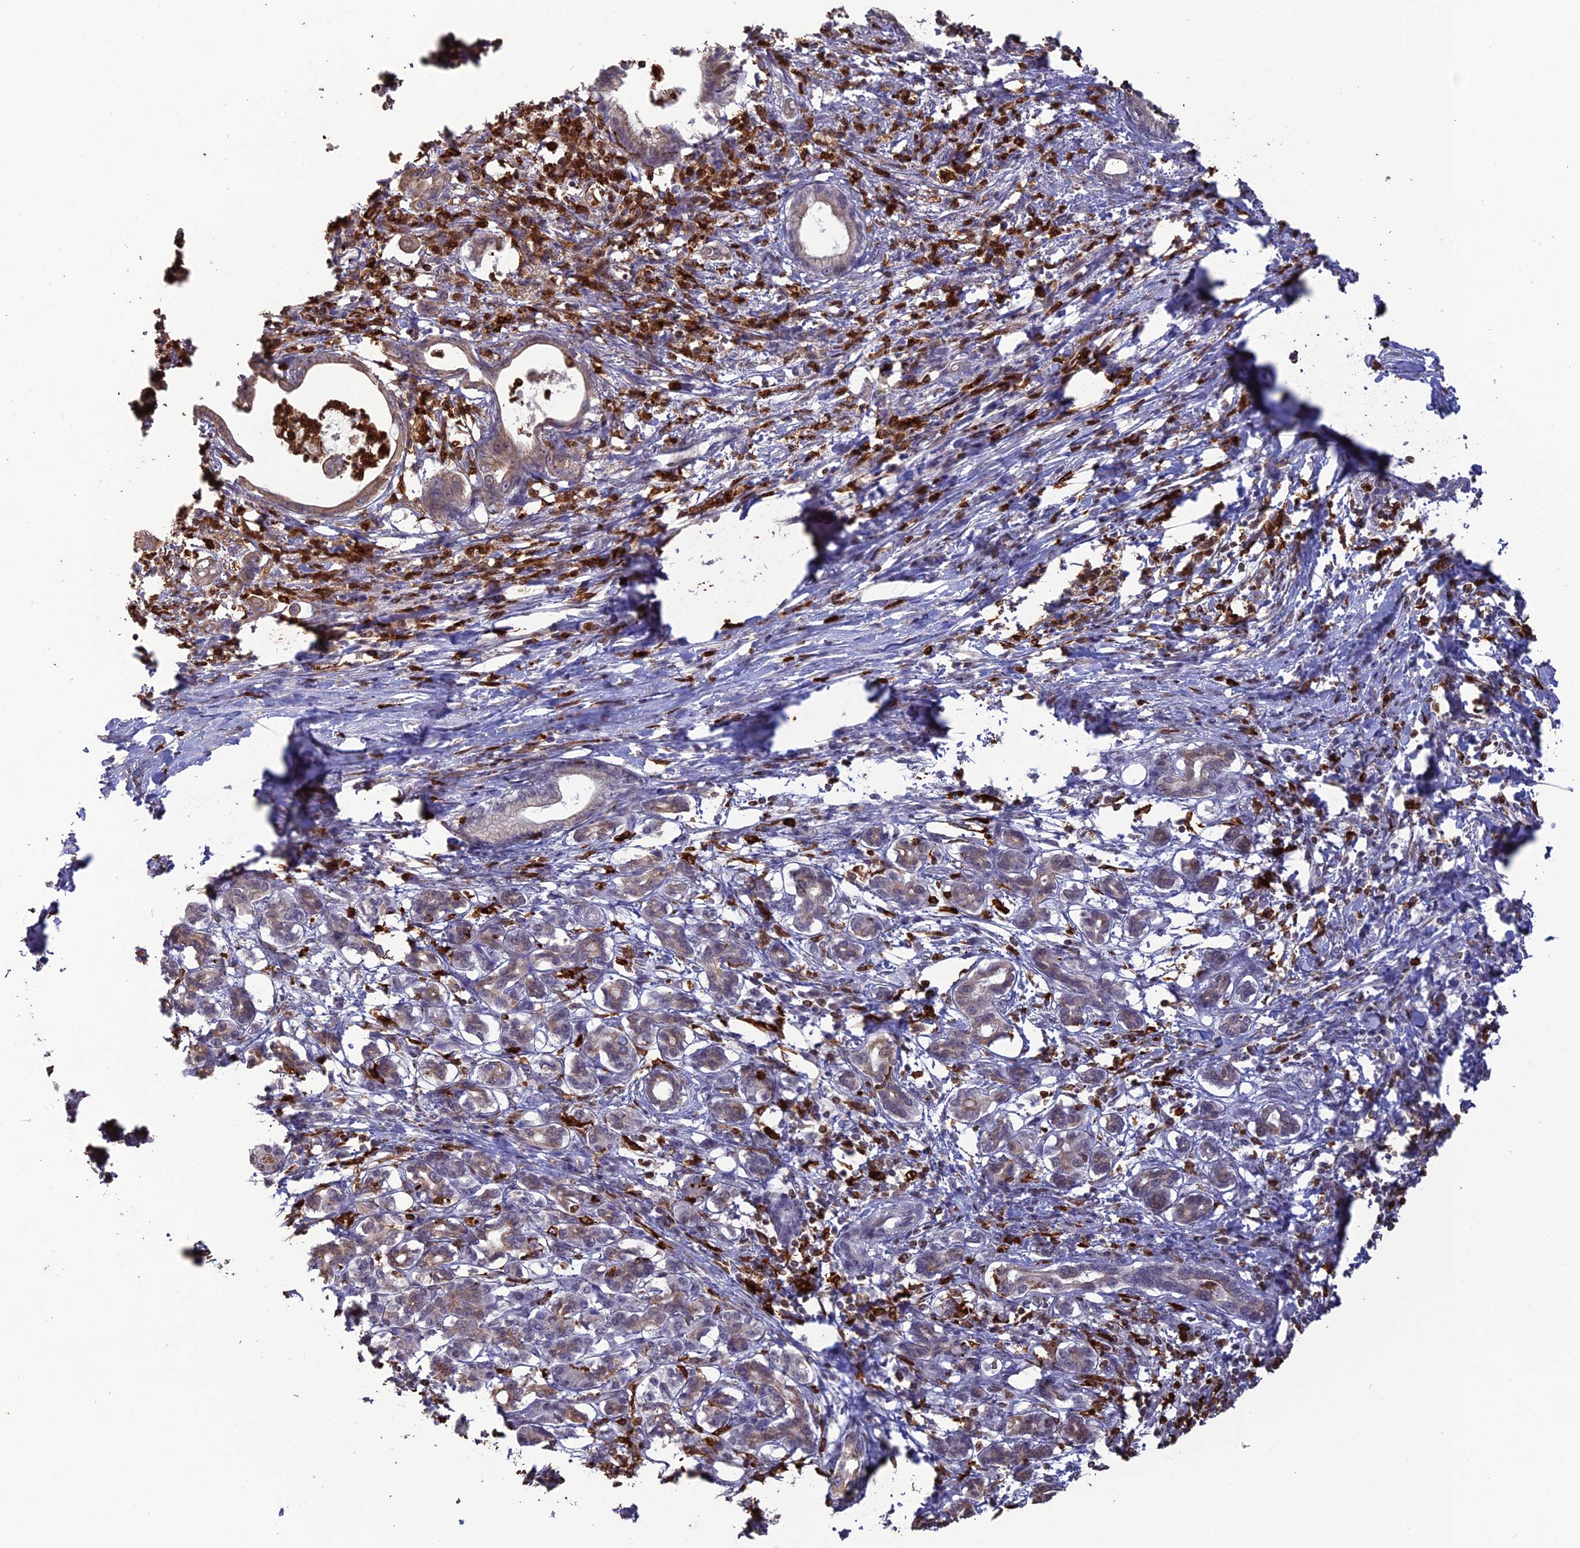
{"staining": {"intensity": "negative", "quantity": "none", "location": "none"}, "tissue": "pancreatic cancer", "cell_type": "Tumor cells", "image_type": "cancer", "snomed": [{"axis": "morphology", "description": "Adenocarcinoma, NOS"}, {"axis": "topography", "description": "Pancreas"}], "caption": "IHC of pancreatic adenocarcinoma displays no staining in tumor cells.", "gene": "APOBR", "patient": {"sex": "female", "age": 55}}